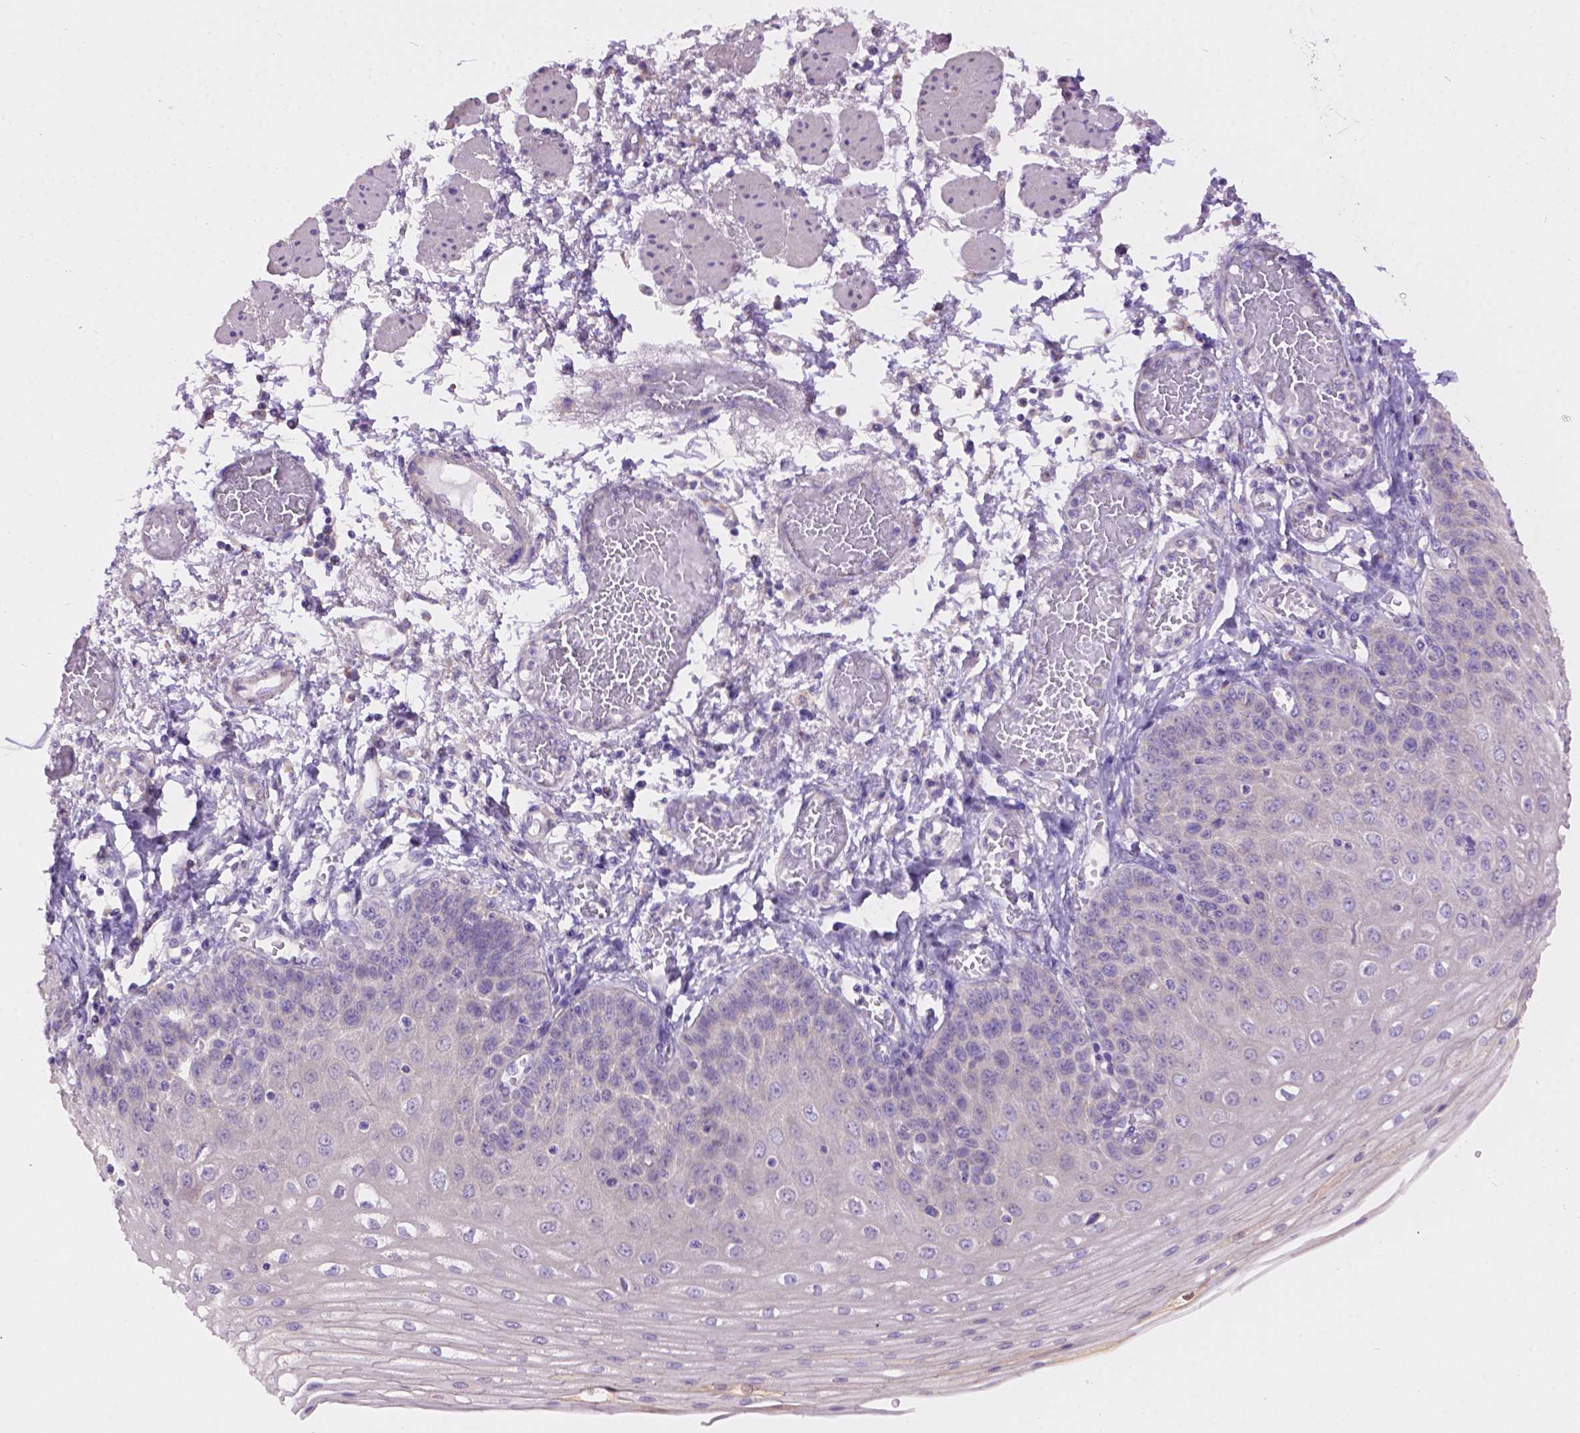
{"staining": {"intensity": "negative", "quantity": "none", "location": "none"}, "tissue": "esophagus", "cell_type": "Squamous epithelial cells", "image_type": "normal", "snomed": [{"axis": "morphology", "description": "Normal tissue, NOS"}, {"axis": "morphology", "description": "Adenocarcinoma, NOS"}, {"axis": "topography", "description": "Esophagus"}], "caption": "Squamous epithelial cells are negative for protein expression in normal human esophagus. The staining was performed using DAB to visualize the protein expression in brown, while the nuclei were stained in blue with hematoxylin (Magnification: 20x).", "gene": "CDH7", "patient": {"sex": "male", "age": 81}}